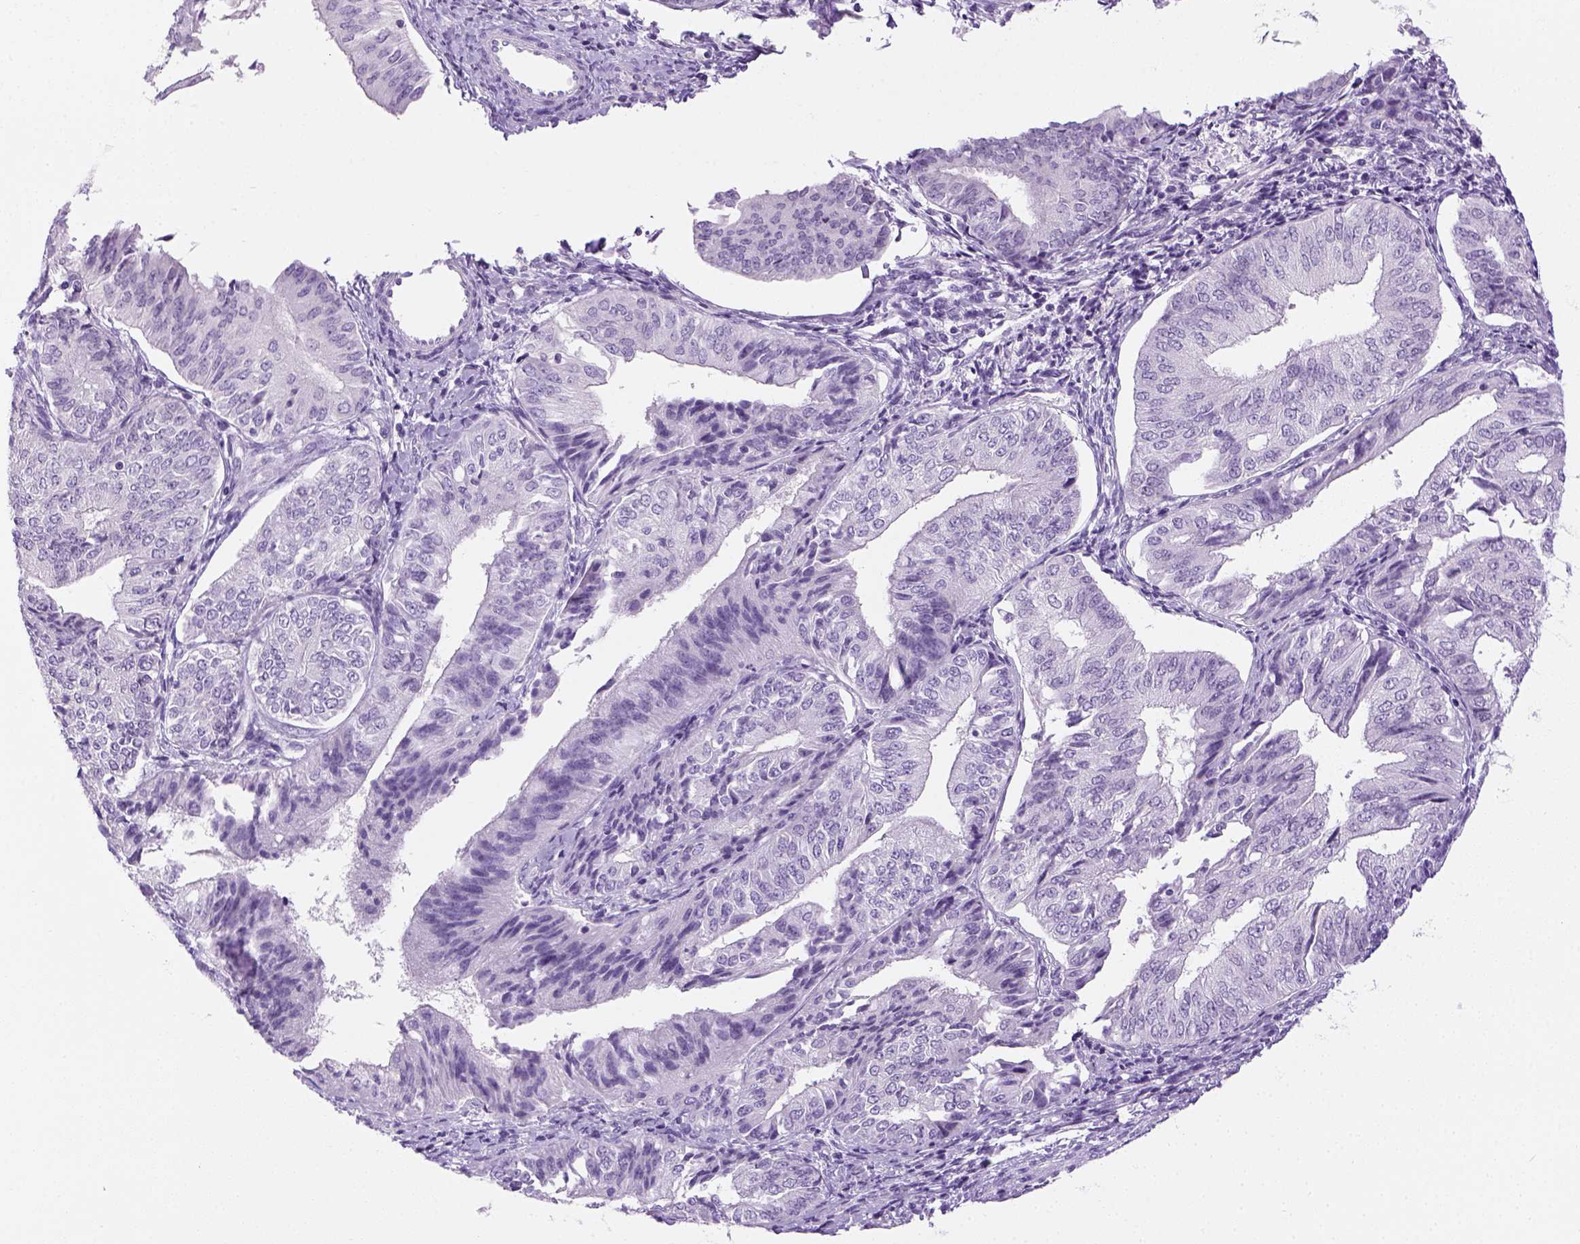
{"staining": {"intensity": "negative", "quantity": "none", "location": "none"}, "tissue": "endometrial cancer", "cell_type": "Tumor cells", "image_type": "cancer", "snomed": [{"axis": "morphology", "description": "Adenocarcinoma, NOS"}, {"axis": "topography", "description": "Endometrium"}], "caption": "Endometrial cancer was stained to show a protein in brown. There is no significant expression in tumor cells.", "gene": "LGSN", "patient": {"sex": "female", "age": 58}}